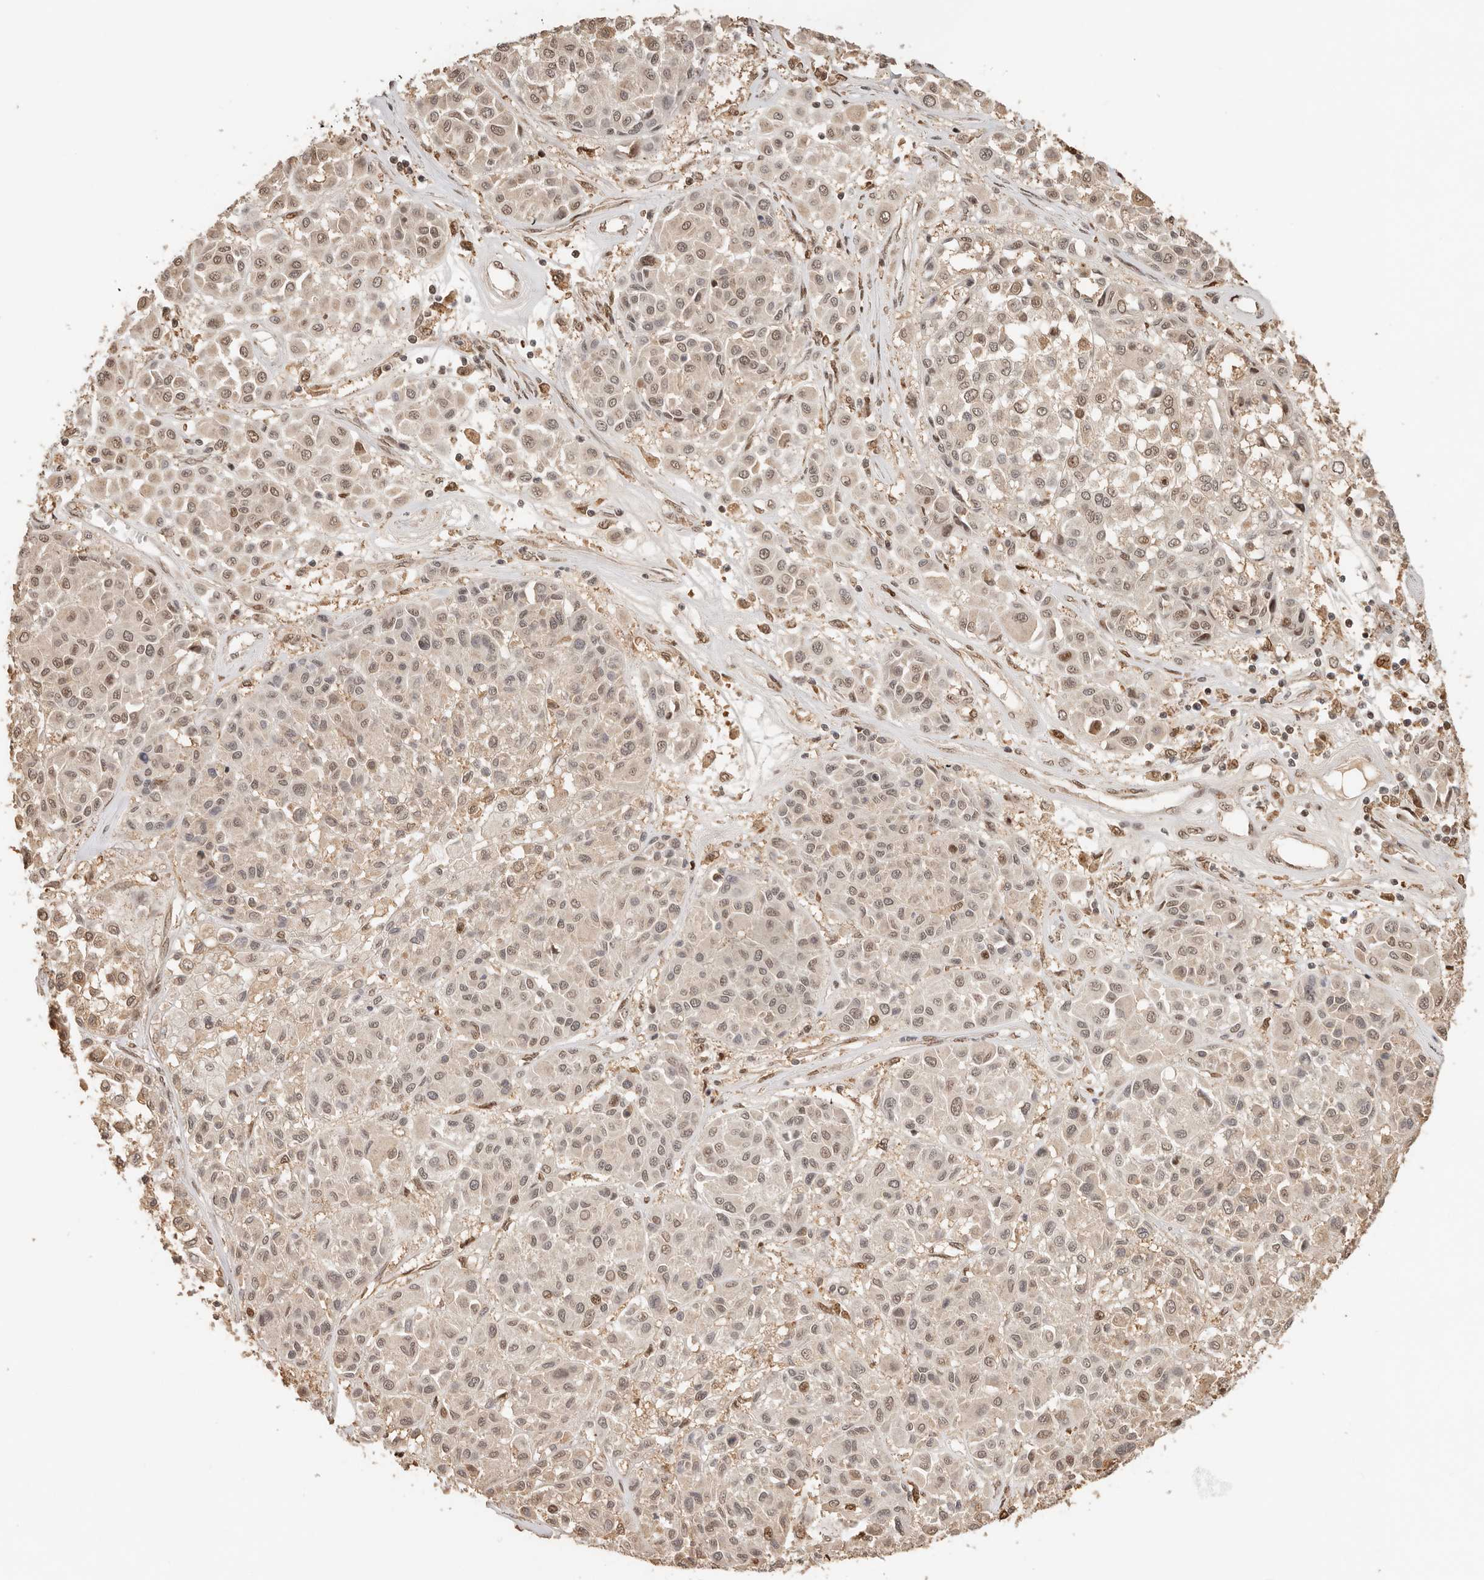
{"staining": {"intensity": "moderate", "quantity": "<25%", "location": "nuclear"}, "tissue": "melanoma", "cell_type": "Tumor cells", "image_type": "cancer", "snomed": [{"axis": "morphology", "description": "Malignant melanoma, Metastatic site"}, {"axis": "topography", "description": "Soft tissue"}], "caption": "IHC histopathology image of neoplastic tissue: human melanoma stained using immunohistochemistry (IHC) demonstrates low levels of moderate protein expression localized specifically in the nuclear of tumor cells, appearing as a nuclear brown color.", "gene": "NPAS2", "patient": {"sex": "male", "age": 41}}